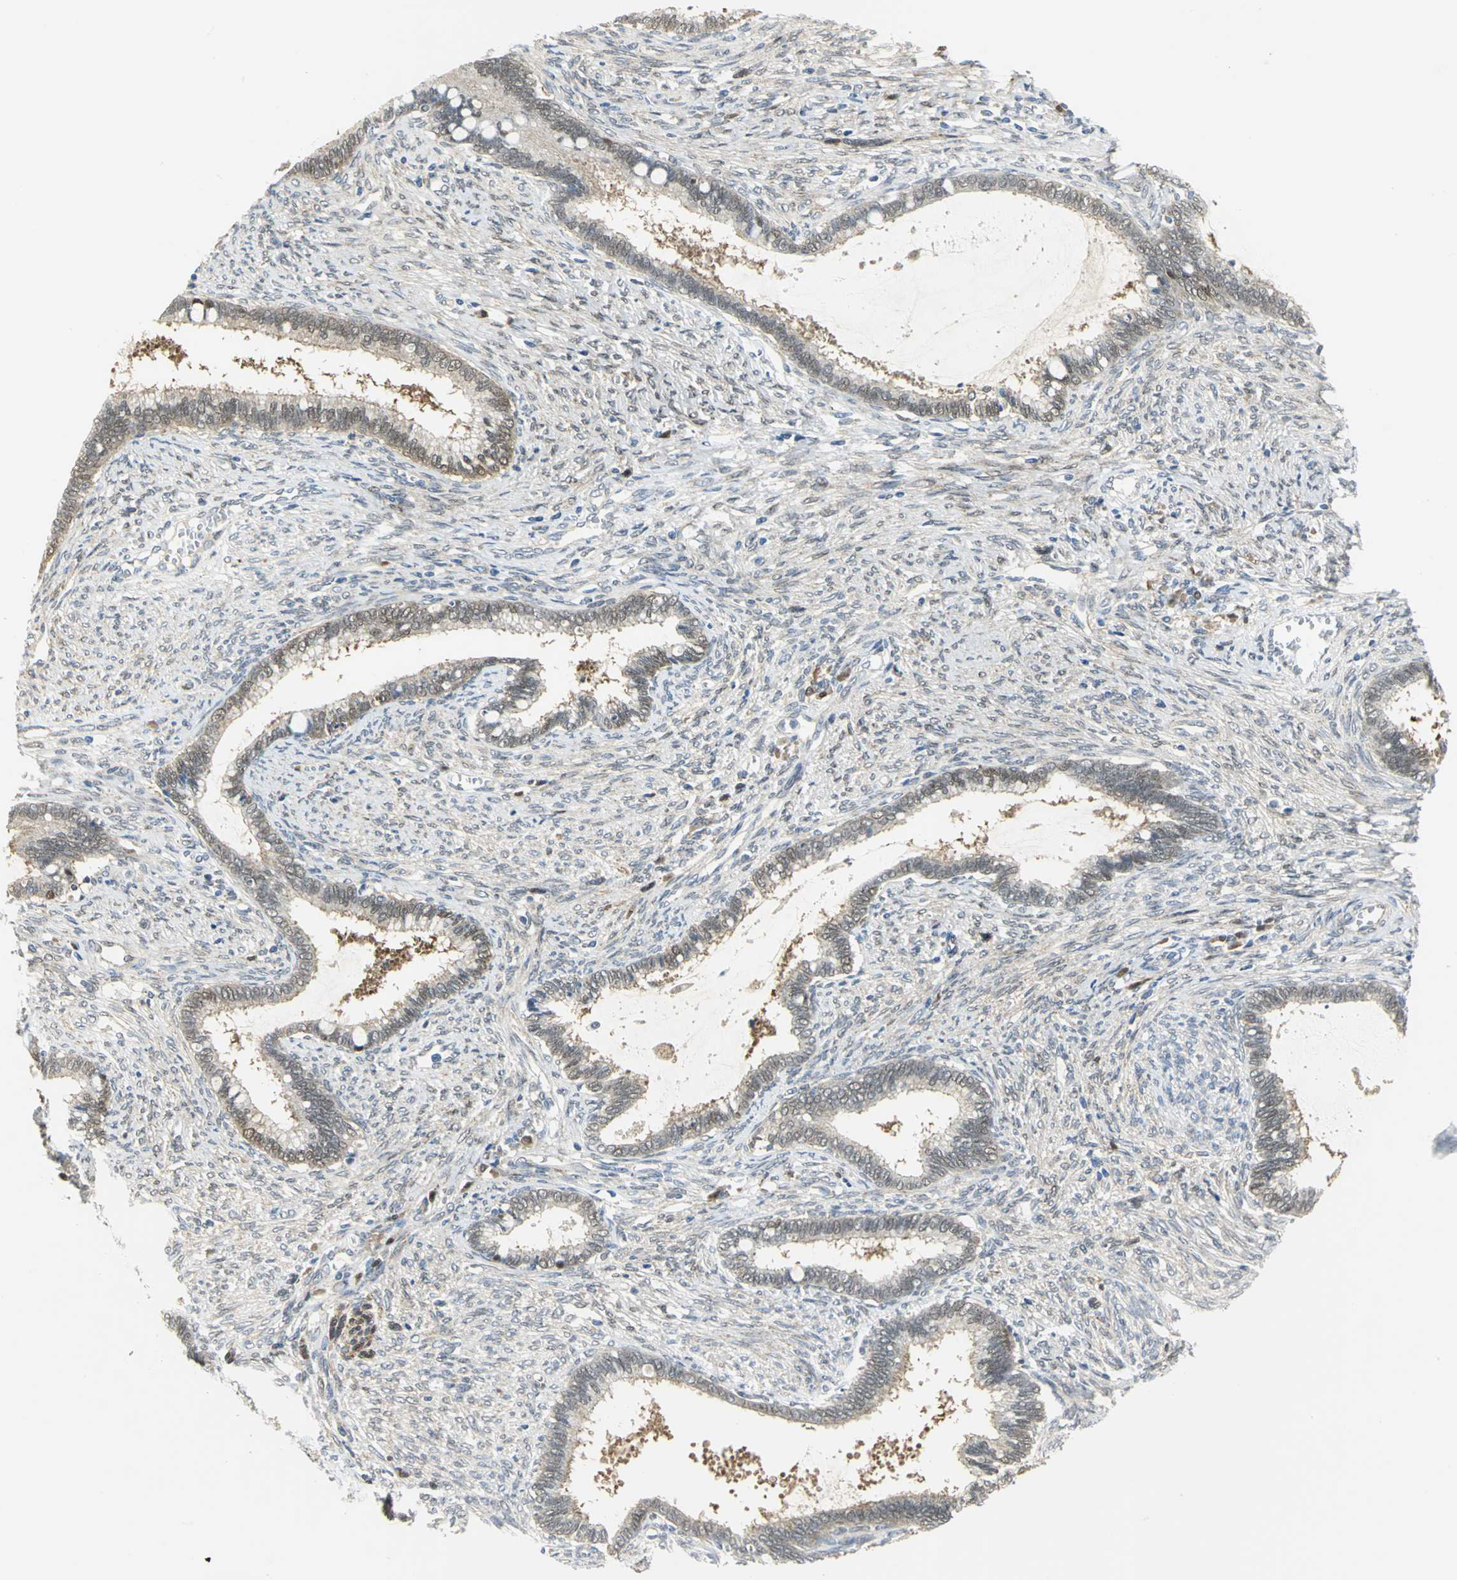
{"staining": {"intensity": "weak", "quantity": "25%-75%", "location": "nuclear"}, "tissue": "cervical cancer", "cell_type": "Tumor cells", "image_type": "cancer", "snomed": [{"axis": "morphology", "description": "Adenocarcinoma, NOS"}, {"axis": "topography", "description": "Cervix"}], "caption": "Adenocarcinoma (cervical) was stained to show a protein in brown. There is low levels of weak nuclear positivity in about 25%-75% of tumor cells. The staining was performed using DAB (3,3'-diaminobenzidine) to visualize the protein expression in brown, while the nuclei were stained in blue with hematoxylin (Magnification: 20x).", "gene": "PGM3", "patient": {"sex": "female", "age": 44}}